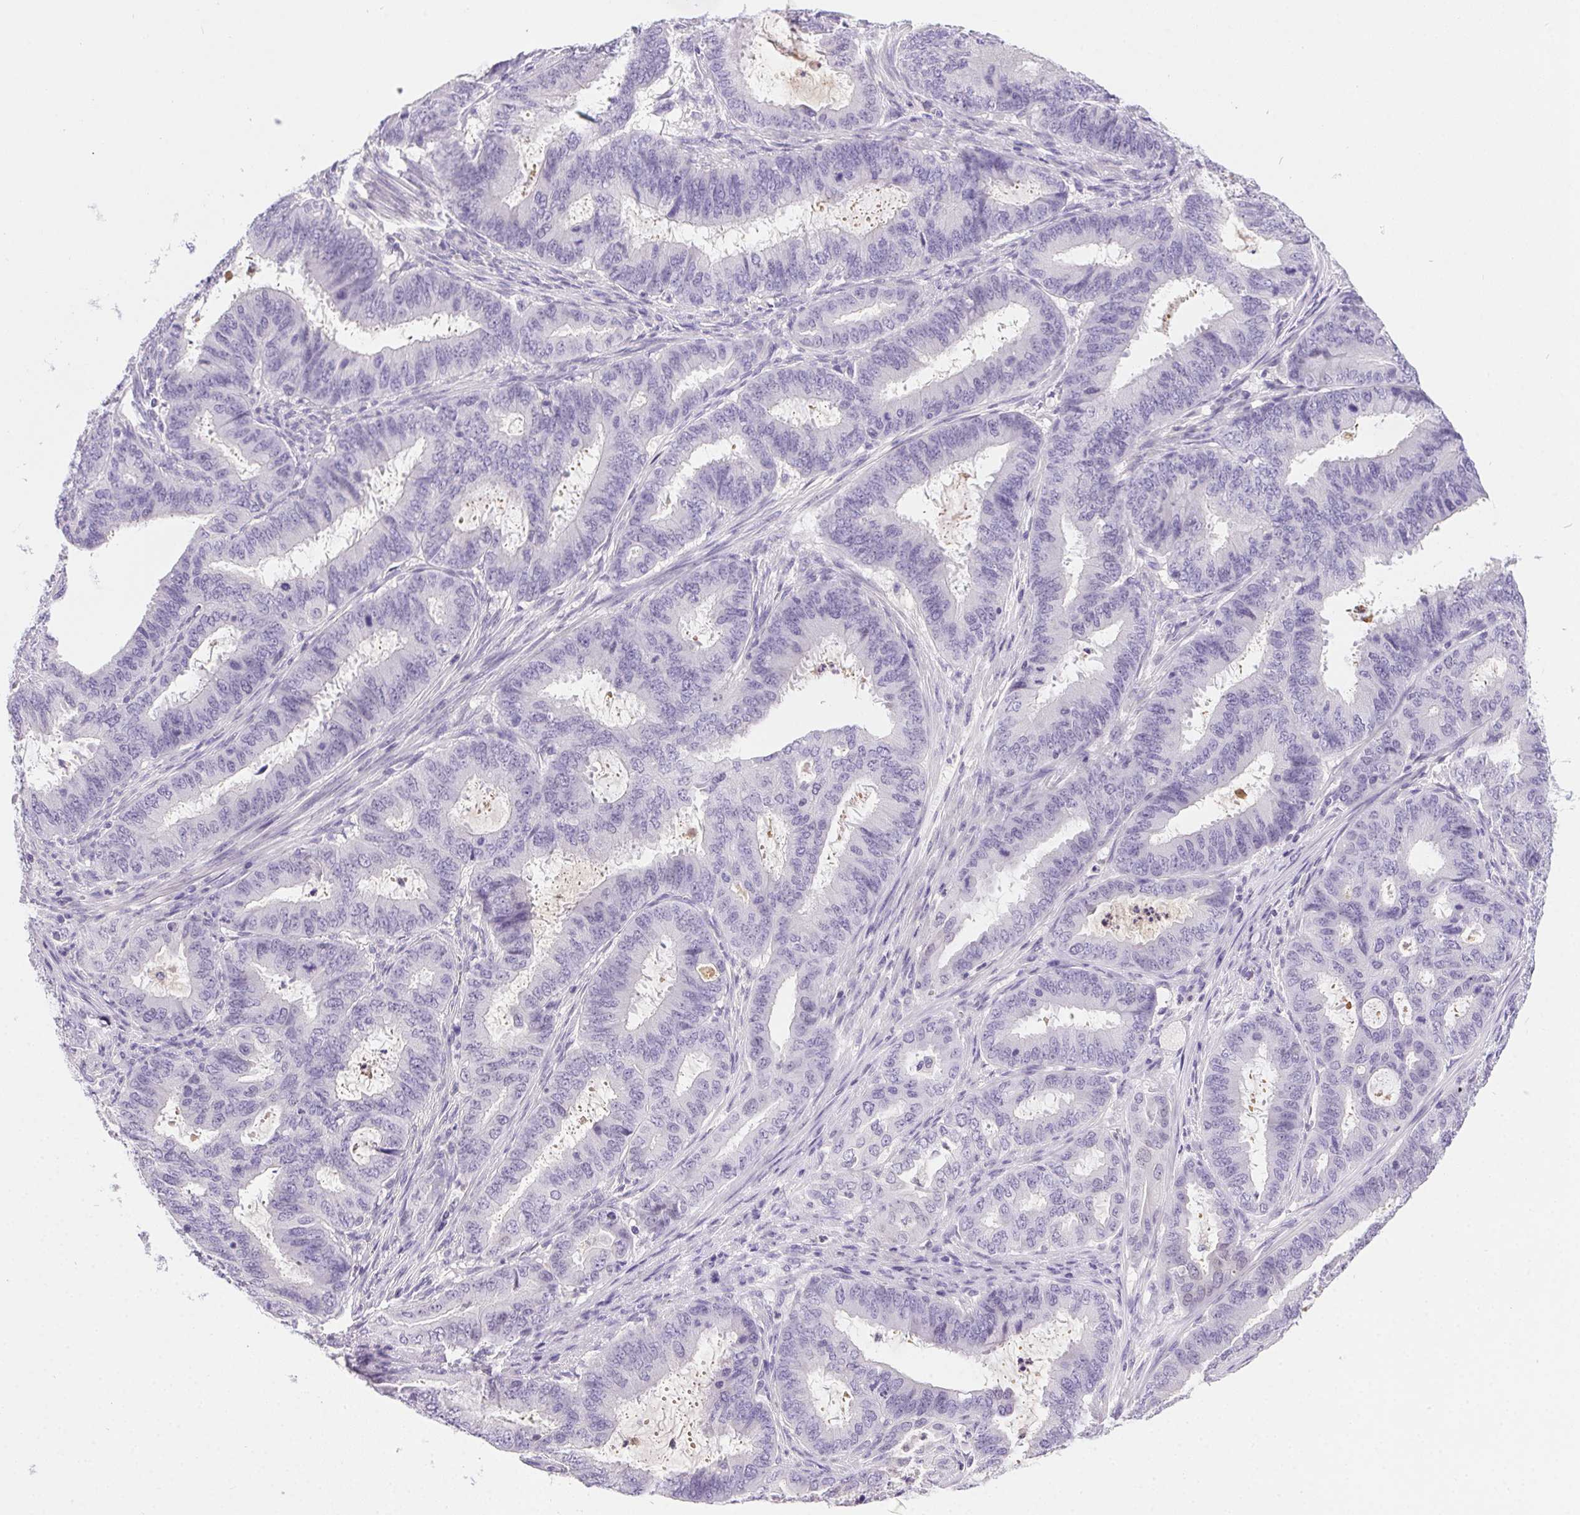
{"staining": {"intensity": "negative", "quantity": "none", "location": "none"}, "tissue": "endometrial cancer", "cell_type": "Tumor cells", "image_type": "cancer", "snomed": [{"axis": "morphology", "description": "Adenocarcinoma, NOS"}, {"axis": "topography", "description": "Endometrium"}], "caption": "Immunohistochemistry (IHC) micrograph of neoplastic tissue: human endometrial cancer (adenocarcinoma) stained with DAB reveals no significant protein expression in tumor cells.", "gene": "SSTR4", "patient": {"sex": "female", "age": 51}}